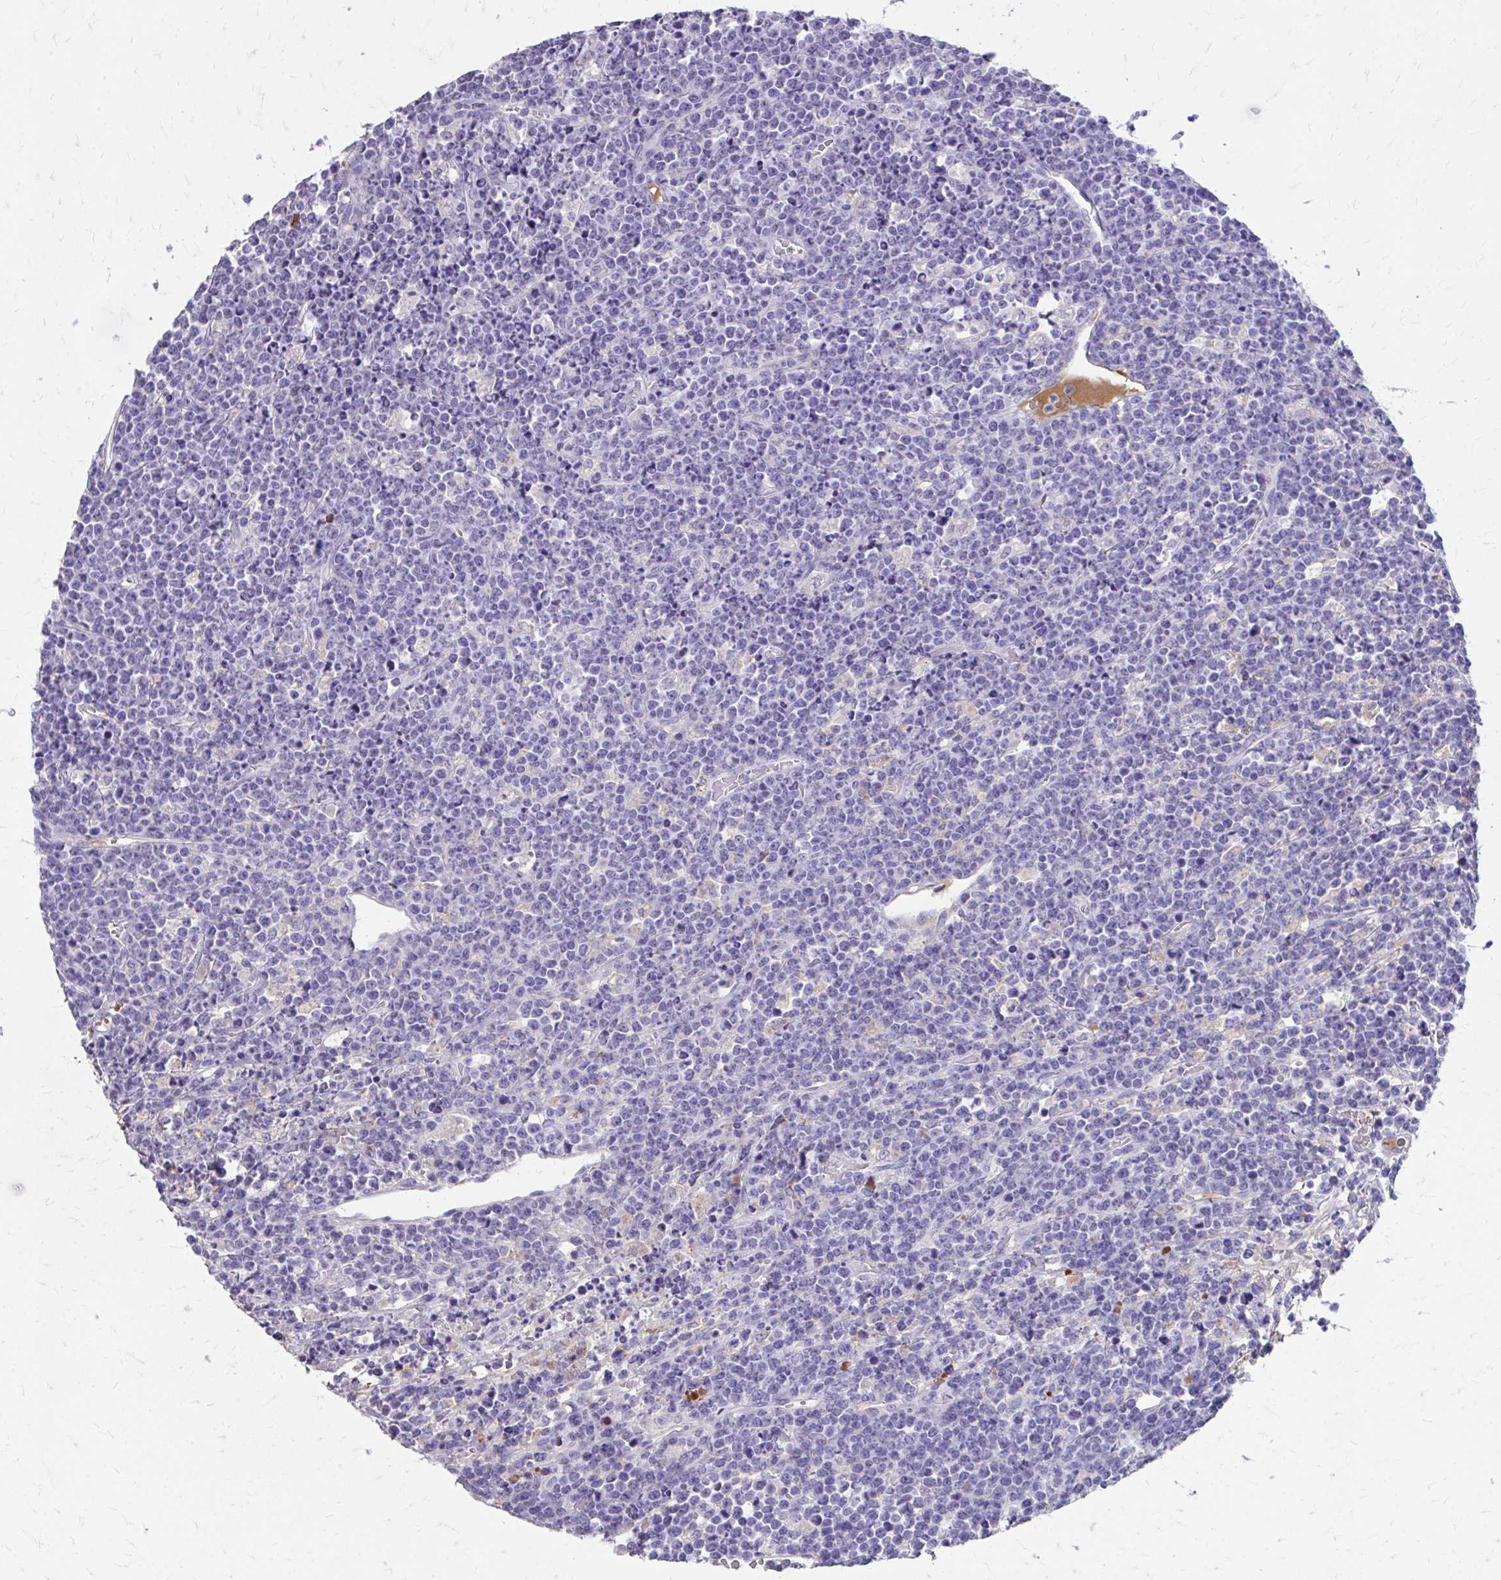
{"staining": {"intensity": "negative", "quantity": "none", "location": "none"}, "tissue": "lymphoma", "cell_type": "Tumor cells", "image_type": "cancer", "snomed": [{"axis": "morphology", "description": "Malignant lymphoma, non-Hodgkin's type, High grade"}, {"axis": "topography", "description": "Ovary"}], "caption": "Histopathology image shows no protein staining in tumor cells of lymphoma tissue. The staining was performed using DAB (3,3'-diaminobenzidine) to visualize the protein expression in brown, while the nuclei were stained in blue with hematoxylin (Magnification: 20x).", "gene": "CFH", "patient": {"sex": "female", "age": 56}}